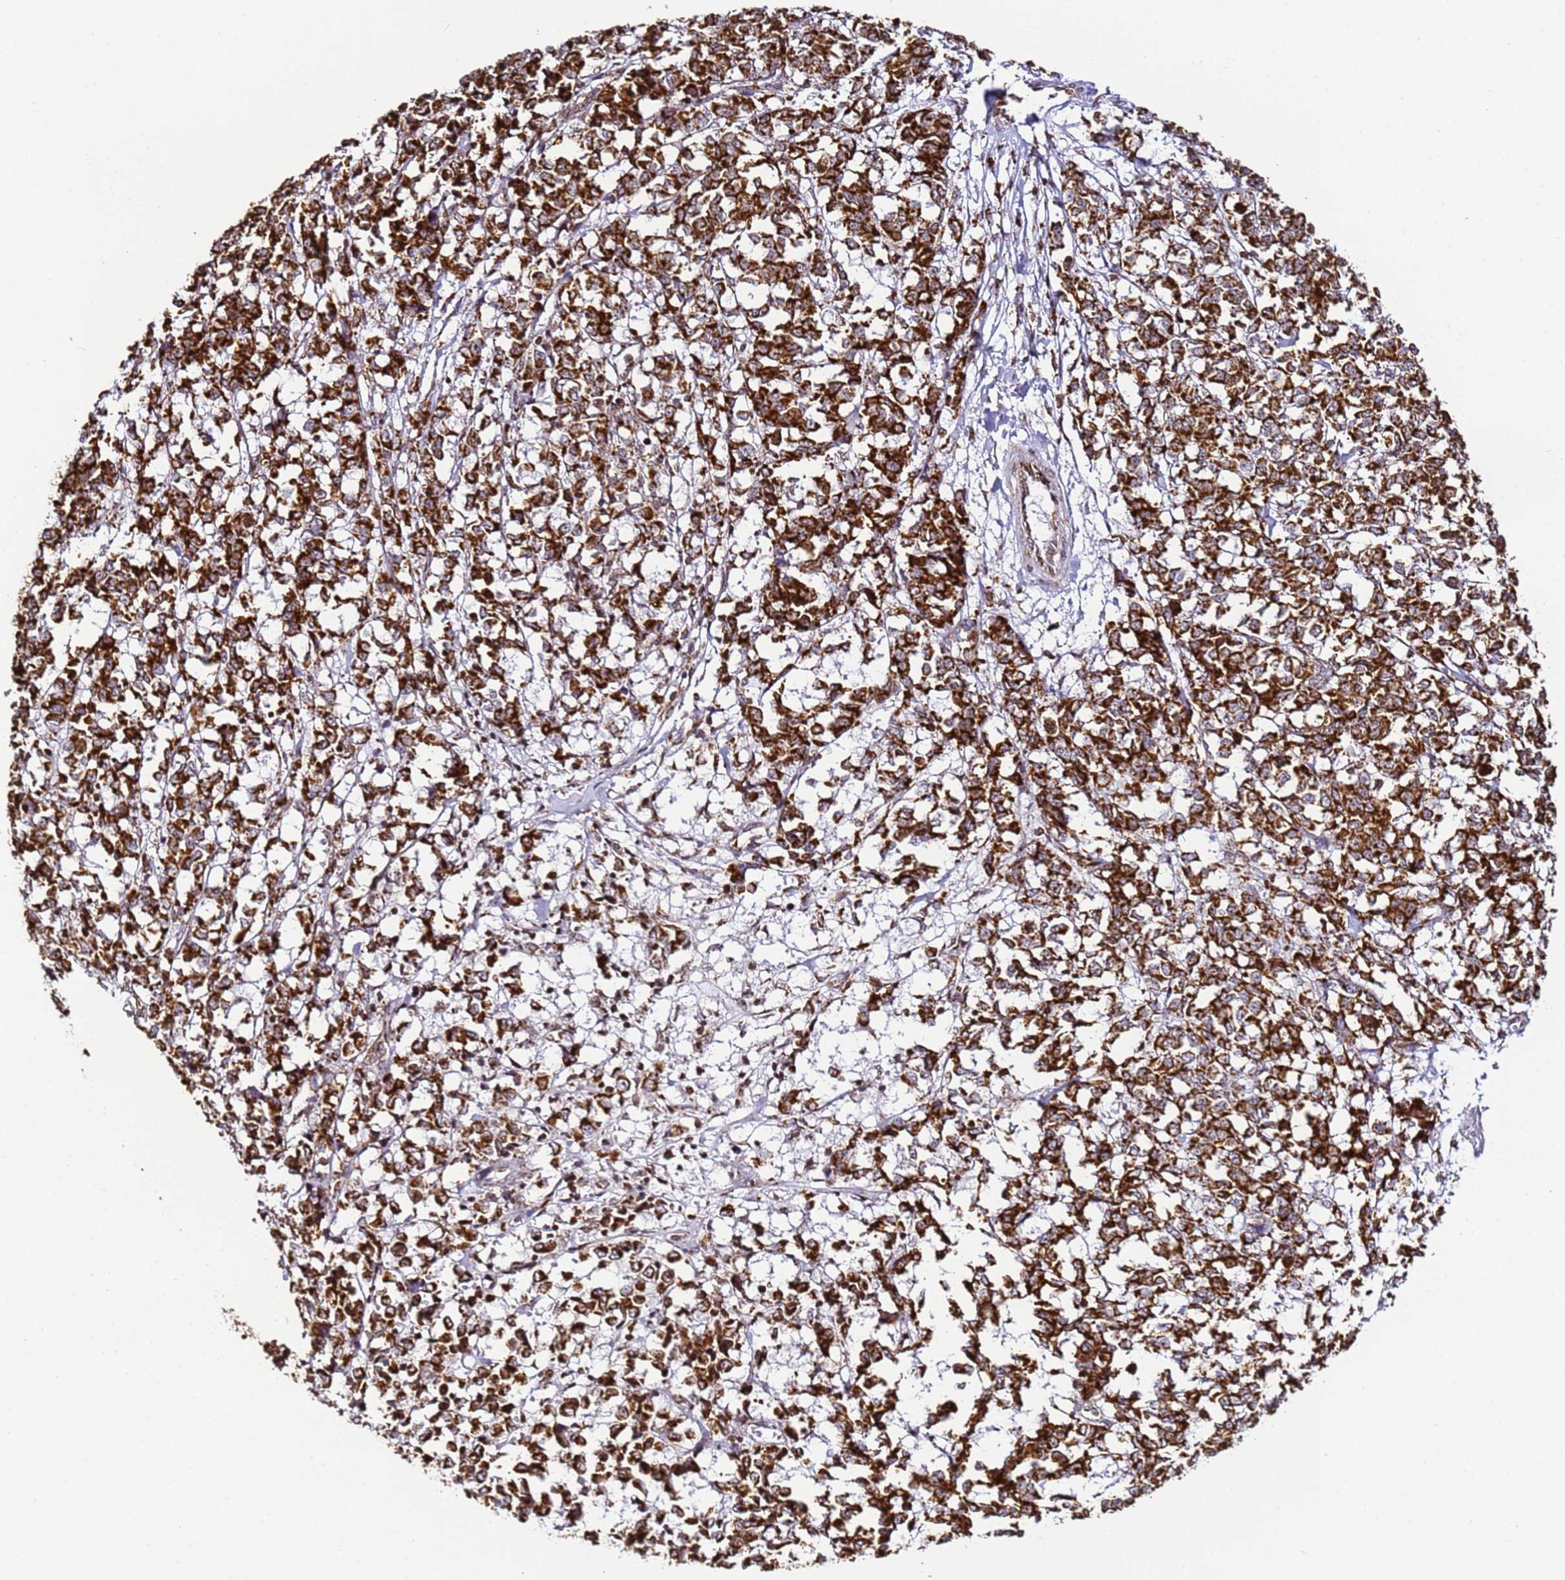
{"staining": {"intensity": "strong", "quantity": ">75%", "location": "cytoplasmic/membranous"}, "tissue": "melanoma", "cell_type": "Tumor cells", "image_type": "cancer", "snomed": [{"axis": "morphology", "description": "Malignant melanoma, NOS"}, {"axis": "topography", "description": "Skin"}], "caption": "A histopathology image of malignant melanoma stained for a protein reveals strong cytoplasmic/membranous brown staining in tumor cells.", "gene": "HSPE1", "patient": {"sex": "female", "age": 72}}